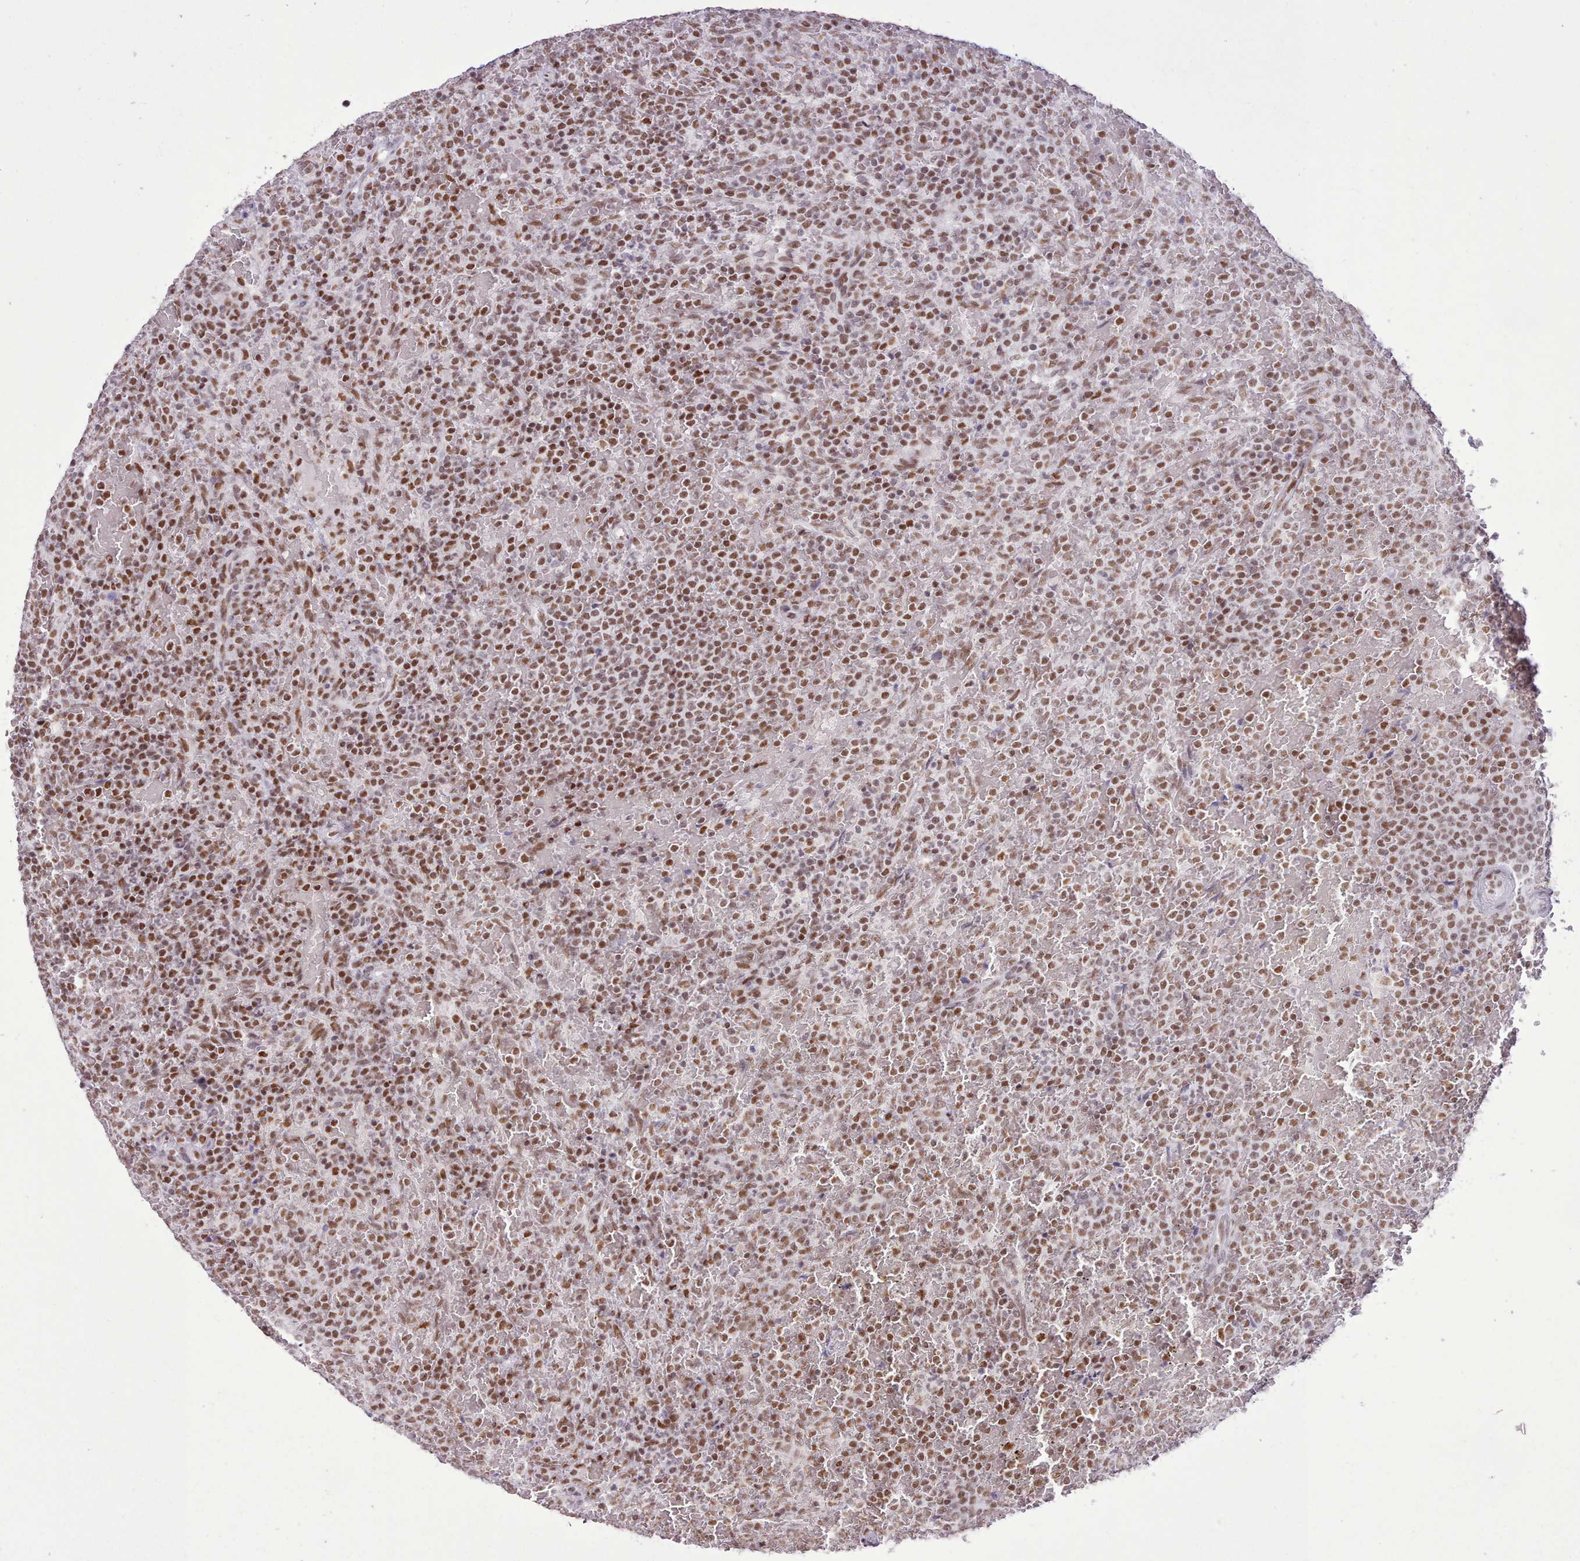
{"staining": {"intensity": "moderate", "quantity": ">75%", "location": "nuclear"}, "tissue": "lymphoma", "cell_type": "Tumor cells", "image_type": "cancer", "snomed": [{"axis": "morphology", "description": "Malignant lymphoma, non-Hodgkin's type, Low grade"}, {"axis": "topography", "description": "Spleen"}], "caption": "Lymphoma tissue displays moderate nuclear positivity in about >75% of tumor cells, visualized by immunohistochemistry.", "gene": "TAF15", "patient": {"sex": "male", "age": 60}}